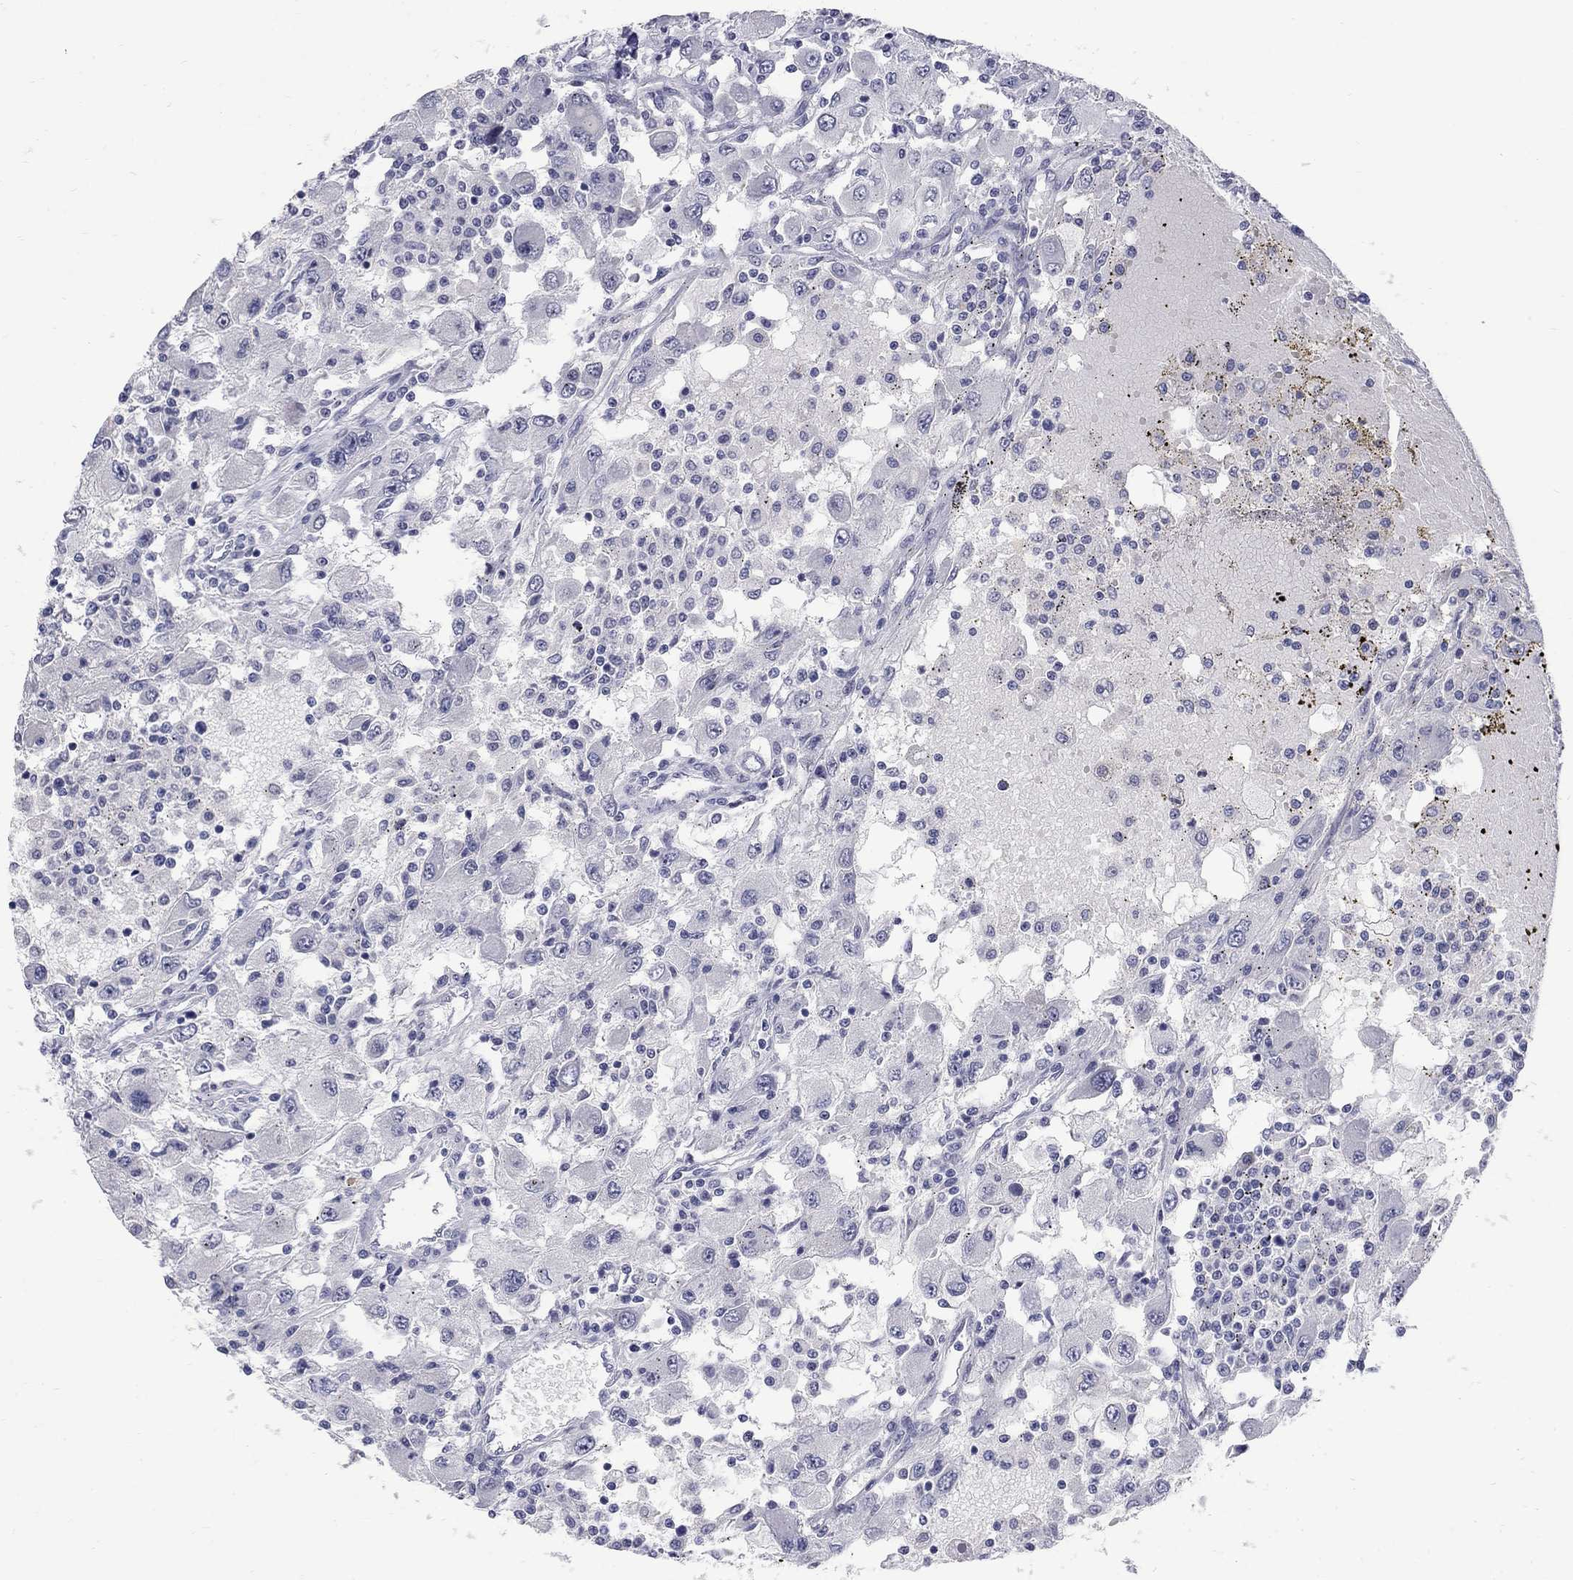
{"staining": {"intensity": "negative", "quantity": "none", "location": "none"}, "tissue": "renal cancer", "cell_type": "Tumor cells", "image_type": "cancer", "snomed": [{"axis": "morphology", "description": "Adenocarcinoma, NOS"}, {"axis": "topography", "description": "Kidney"}], "caption": "Immunohistochemical staining of human renal cancer displays no significant staining in tumor cells. (DAB immunohistochemistry (IHC) visualized using brightfield microscopy, high magnification).", "gene": "CTNND2", "patient": {"sex": "female", "age": 67}}